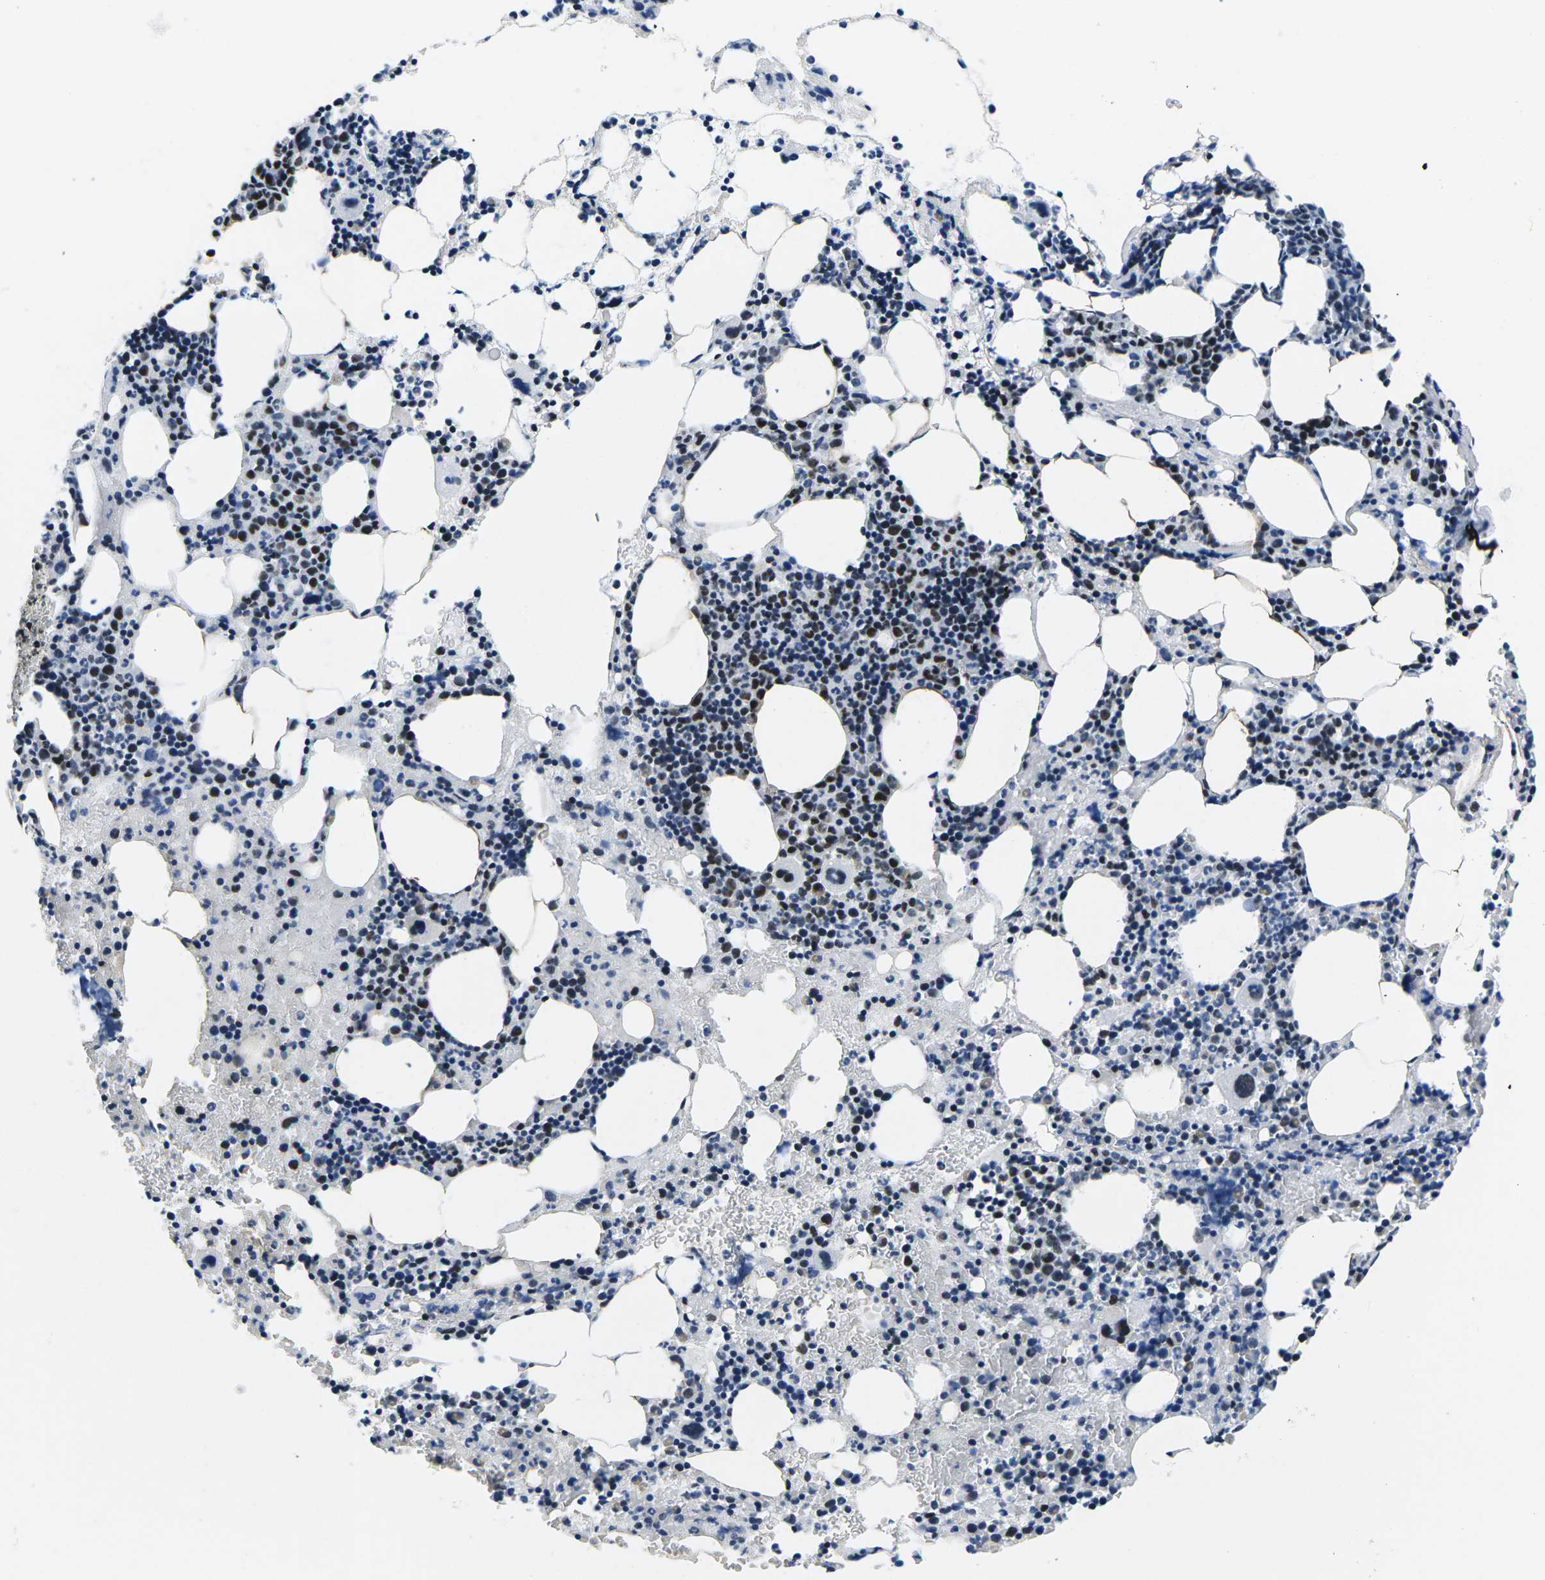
{"staining": {"intensity": "moderate", "quantity": "25%-75%", "location": "nuclear"}, "tissue": "bone marrow", "cell_type": "Hematopoietic cells", "image_type": "normal", "snomed": [{"axis": "morphology", "description": "Normal tissue, NOS"}, {"axis": "morphology", "description": "Inflammation, NOS"}, {"axis": "topography", "description": "Bone marrow"}], "caption": "IHC (DAB (3,3'-diaminobenzidine)) staining of normal human bone marrow exhibits moderate nuclear protein staining in about 25%-75% of hematopoietic cells.", "gene": "ATF1", "patient": {"sex": "female", "age": 64}}